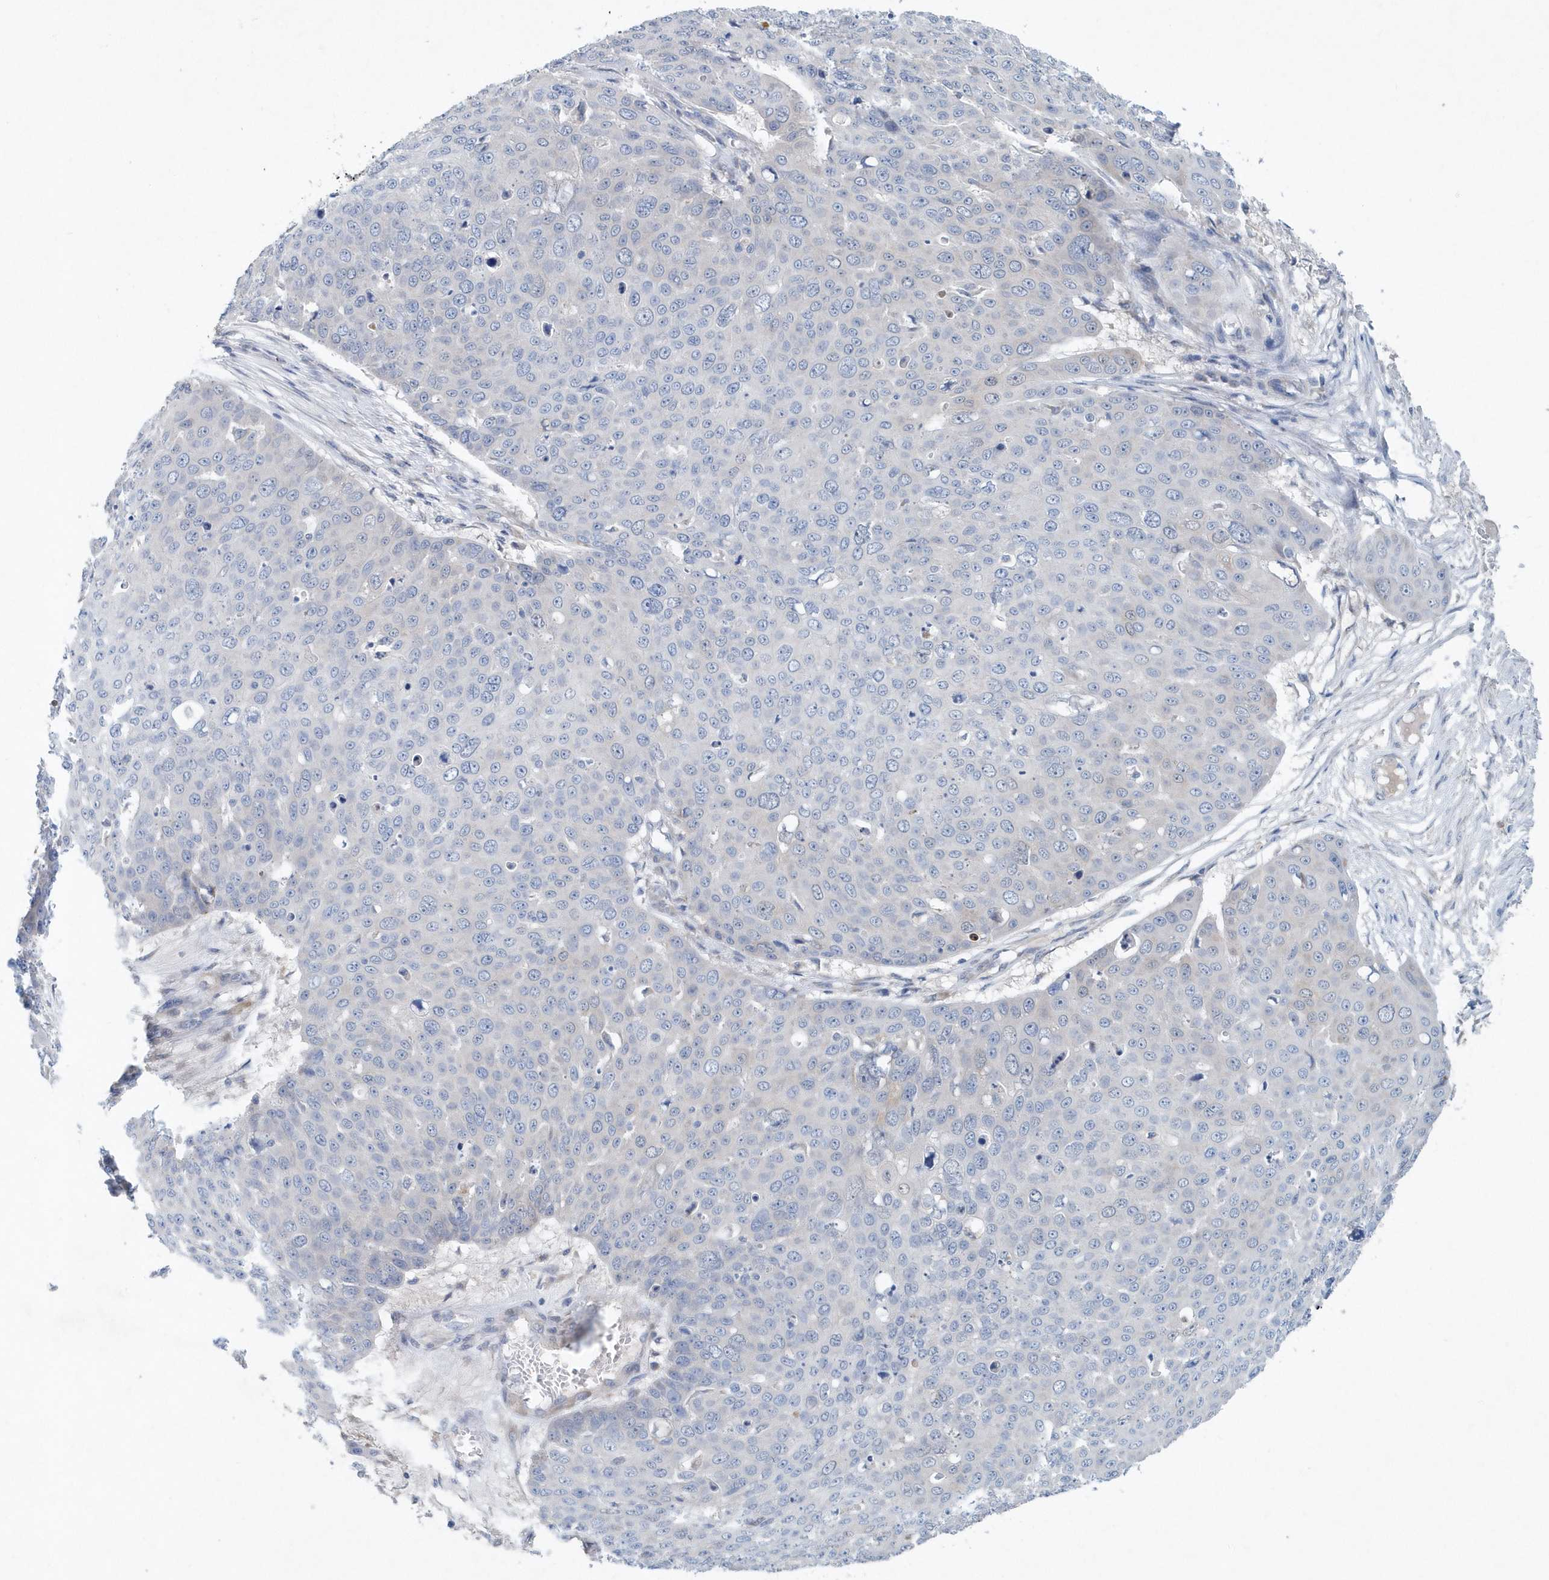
{"staining": {"intensity": "negative", "quantity": "none", "location": "none"}, "tissue": "skin cancer", "cell_type": "Tumor cells", "image_type": "cancer", "snomed": [{"axis": "morphology", "description": "Squamous cell carcinoma, NOS"}, {"axis": "topography", "description": "Skin"}], "caption": "Immunohistochemistry histopathology image of human squamous cell carcinoma (skin) stained for a protein (brown), which exhibits no positivity in tumor cells.", "gene": "PFN2", "patient": {"sex": "male", "age": 71}}